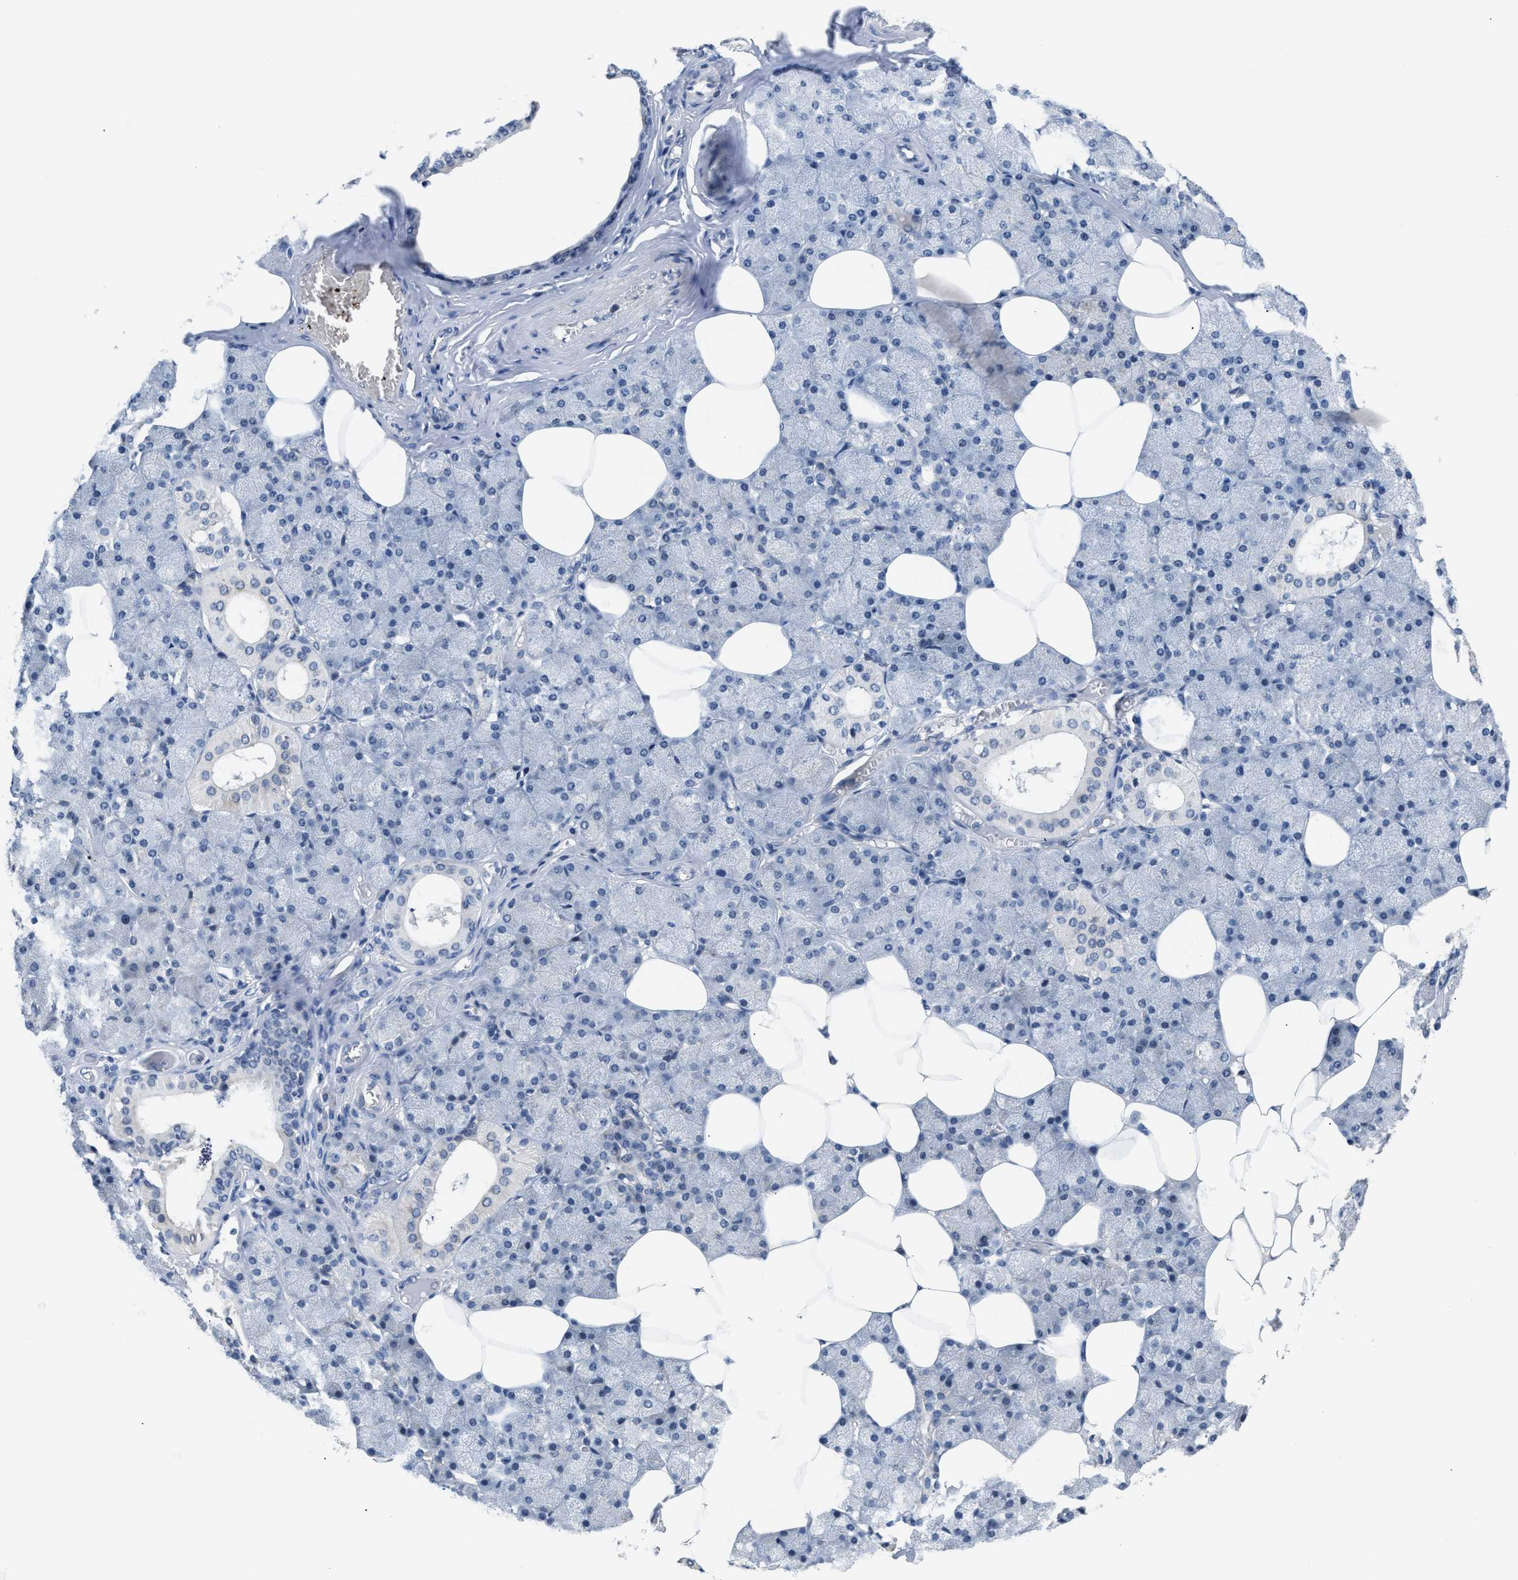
{"staining": {"intensity": "weak", "quantity": "<25%", "location": "cytoplasmic/membranous"}, "tissue": "salivary gland", "cell_type": "Glandular cells", "image_type": "normal", "snomed": [{"axis": "morphology", "description": "Normal tissue, NOS"}, {"axis": "topography", "description": "Salivary gland"}], "caption": "Human salivary gland stained for a protein using immunohistochemistry exhibits no positivity in glandular cells.", "gene": "CLGN", "patient": {"sex": "male", "age": 62}}